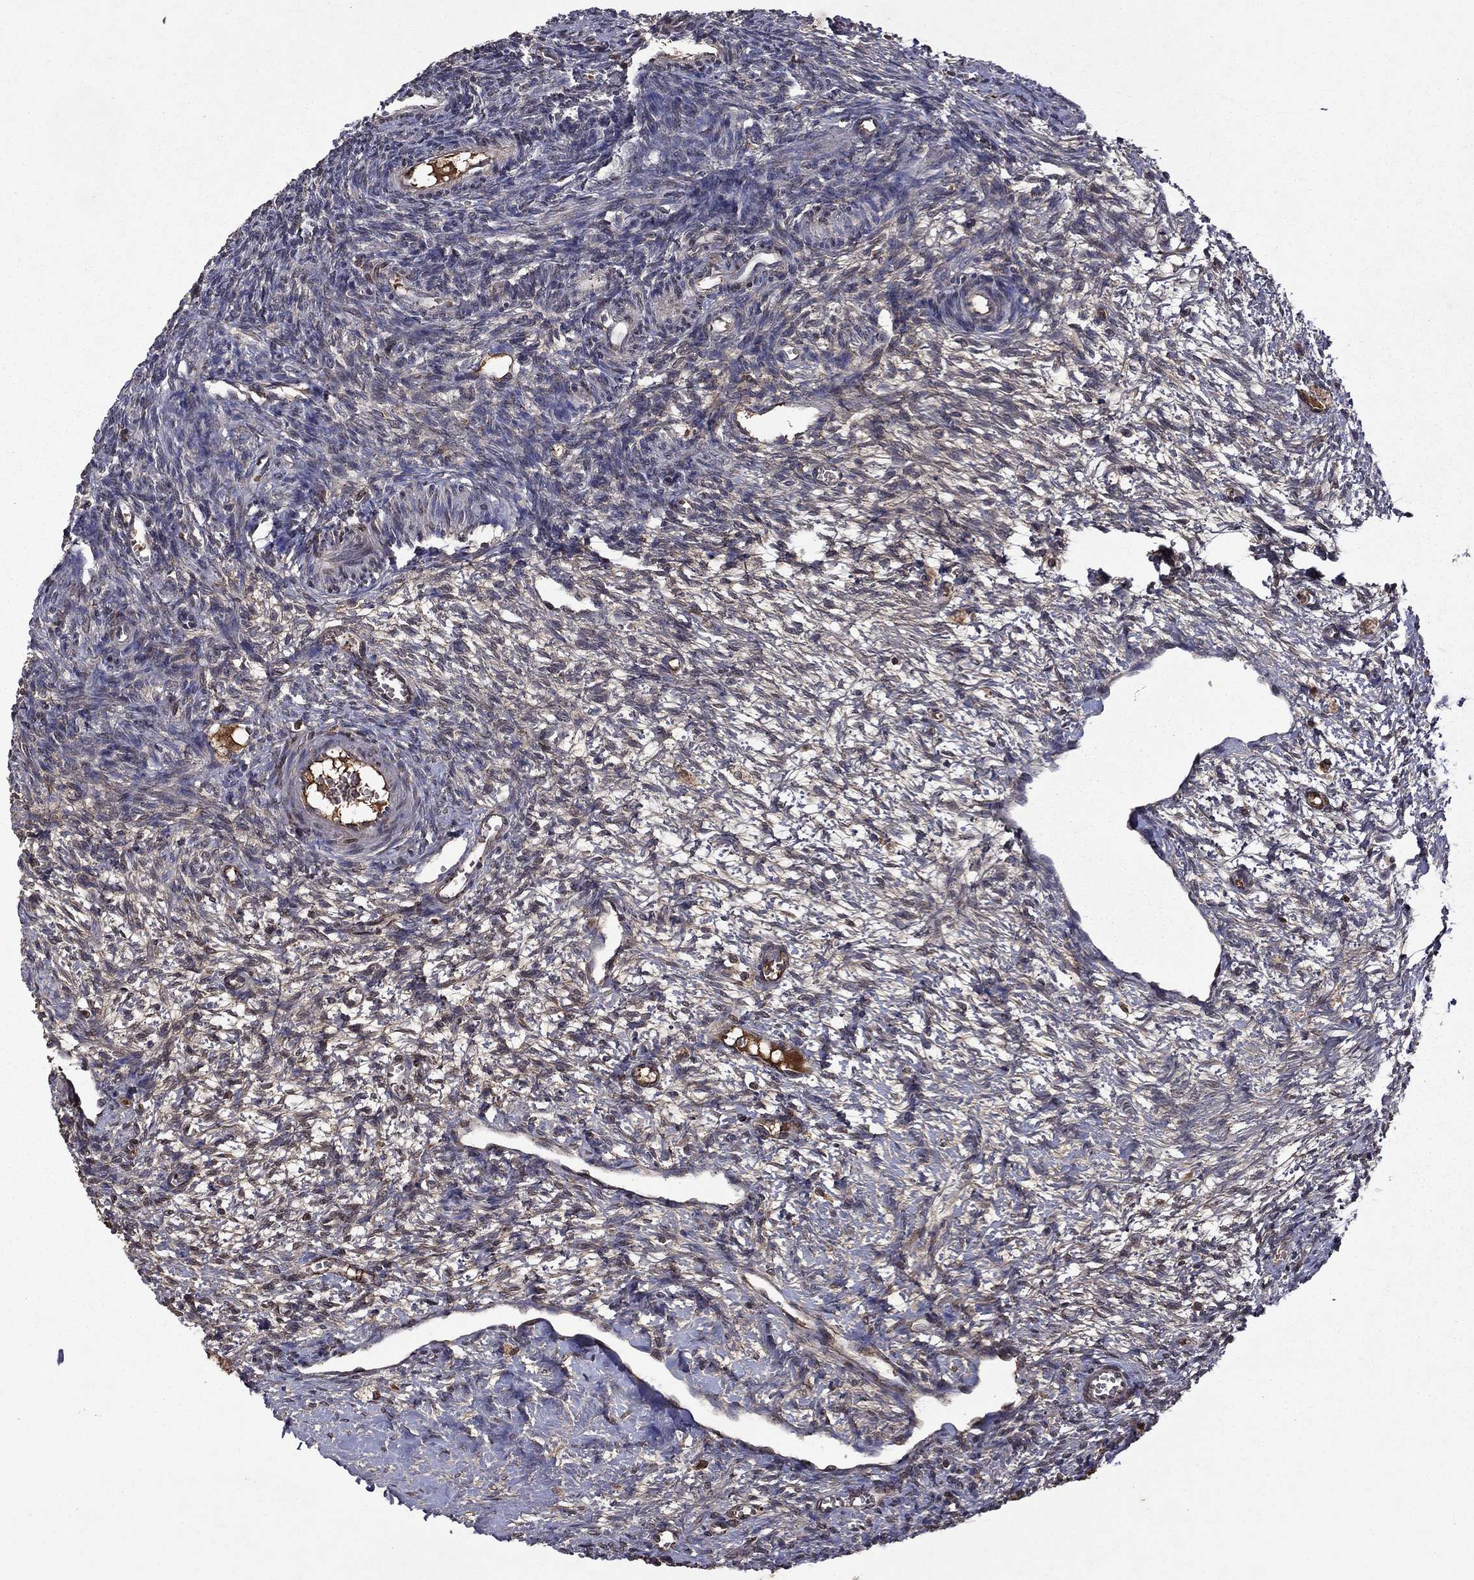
{"staining": {"intensity": "negative", "quantity": "none", "location": "none"}, "tissue": "ovary", "cell_type": "Follicle cells", "image_type": "normal", "snomed": [{"axis": "morphology", "description": "Normal tissue, NOS"}, {"axis": "topography", "description": "Ovary"}], "caption": "Human ovary stained for a protein using IHC demonstrates no staining in follicle cells.", "gene": "NLGN1", "patient": {"sex": "female", "age": 27}}